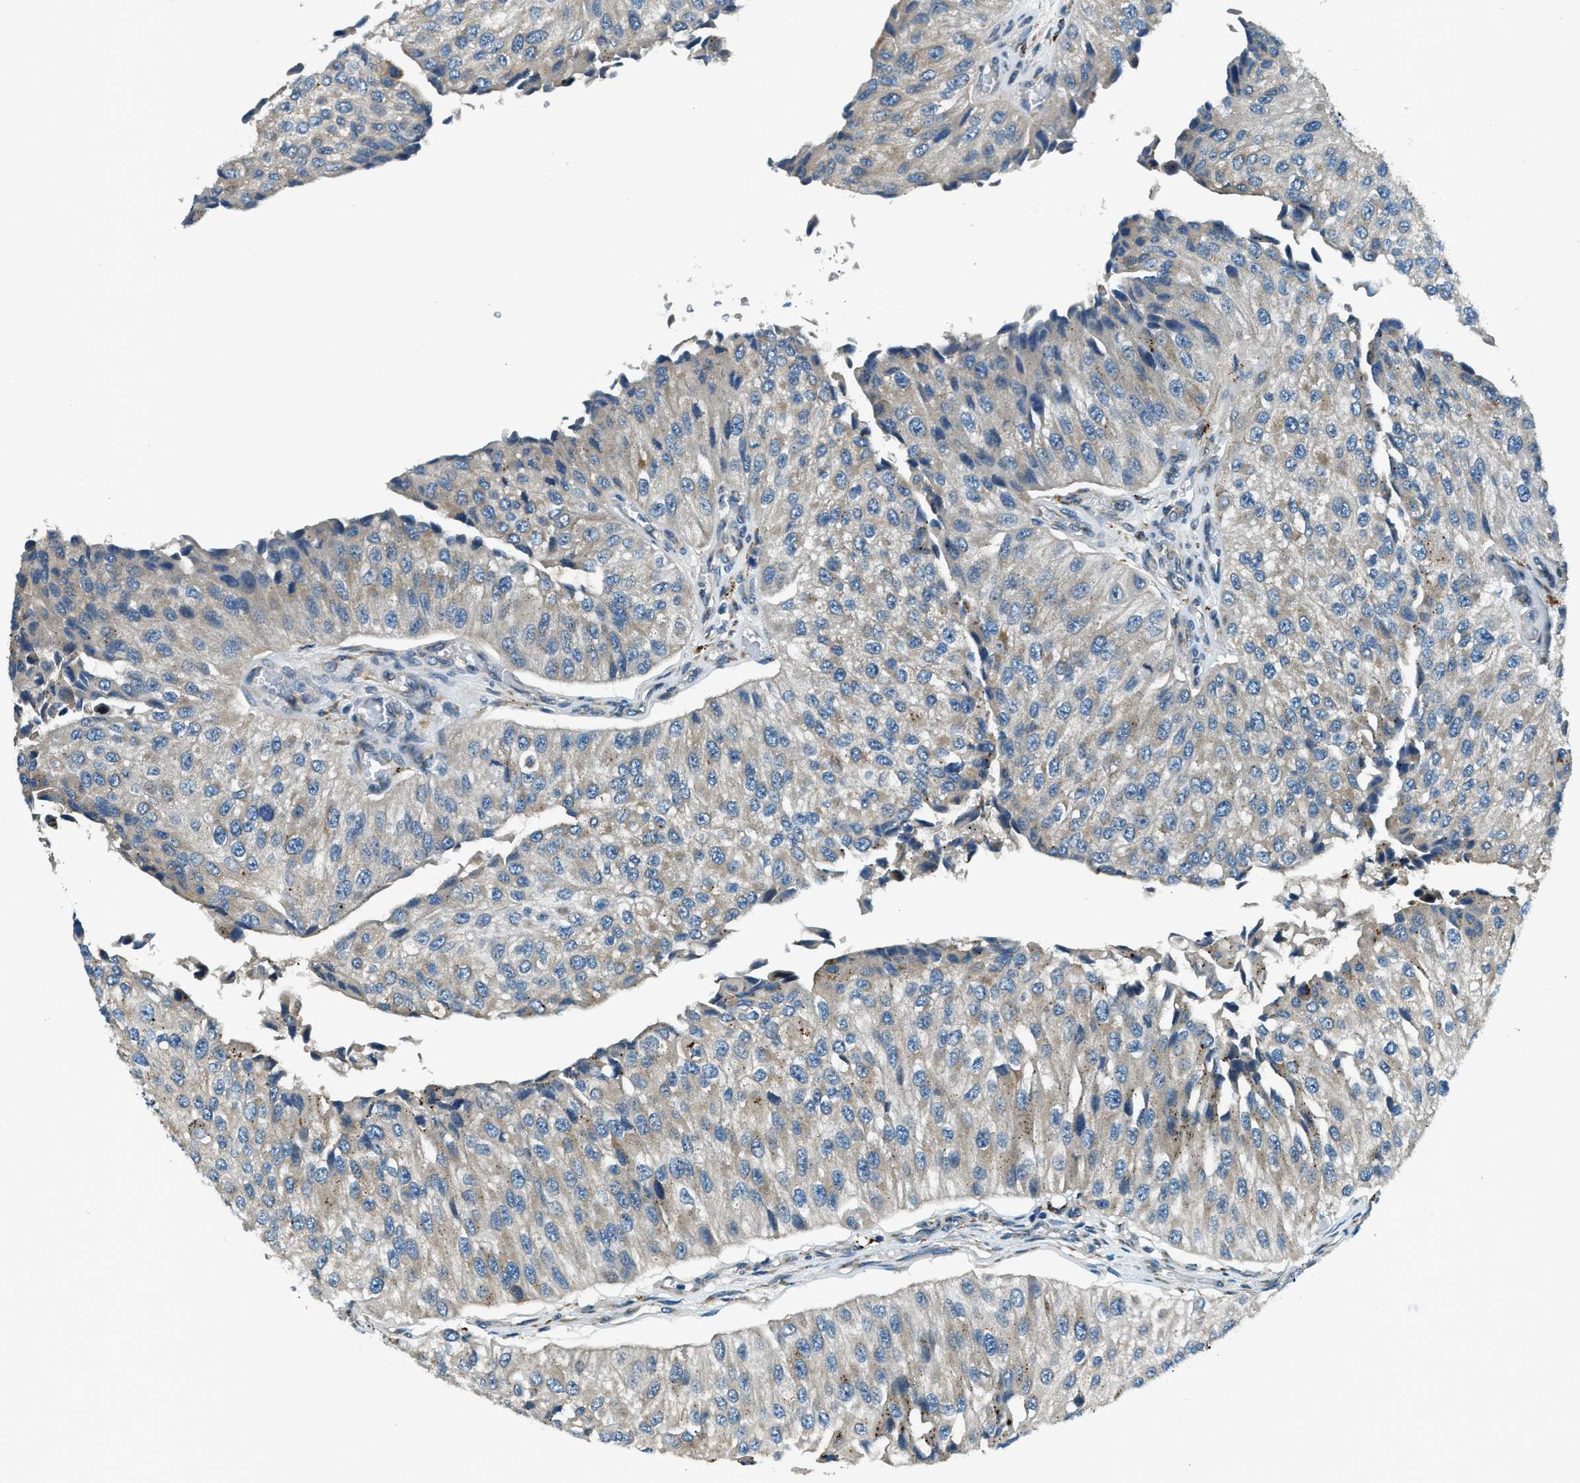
{"staining": {"intensity": "weak", "quantity": "<25%", "location": "cytoplasmic/membranous"}, "tissue": "urothelial cancer", "cell_type": "Tumor cells", "image_type": "cancer", "snomed": [{"axis": "morphology", "description": "Urothelial carcinoma, High grade"}, {"axis": "topography", "description": "Kidney"}, {"axis": "topography", "description": "Urinary bladder"}], "caption": "High-grade urothelial carcinoma was stained to show a protein in brown. There is no significant positivity in tumor cells.", "gene": "GINM1", "patient": {"sex": "male", "age": 77}}